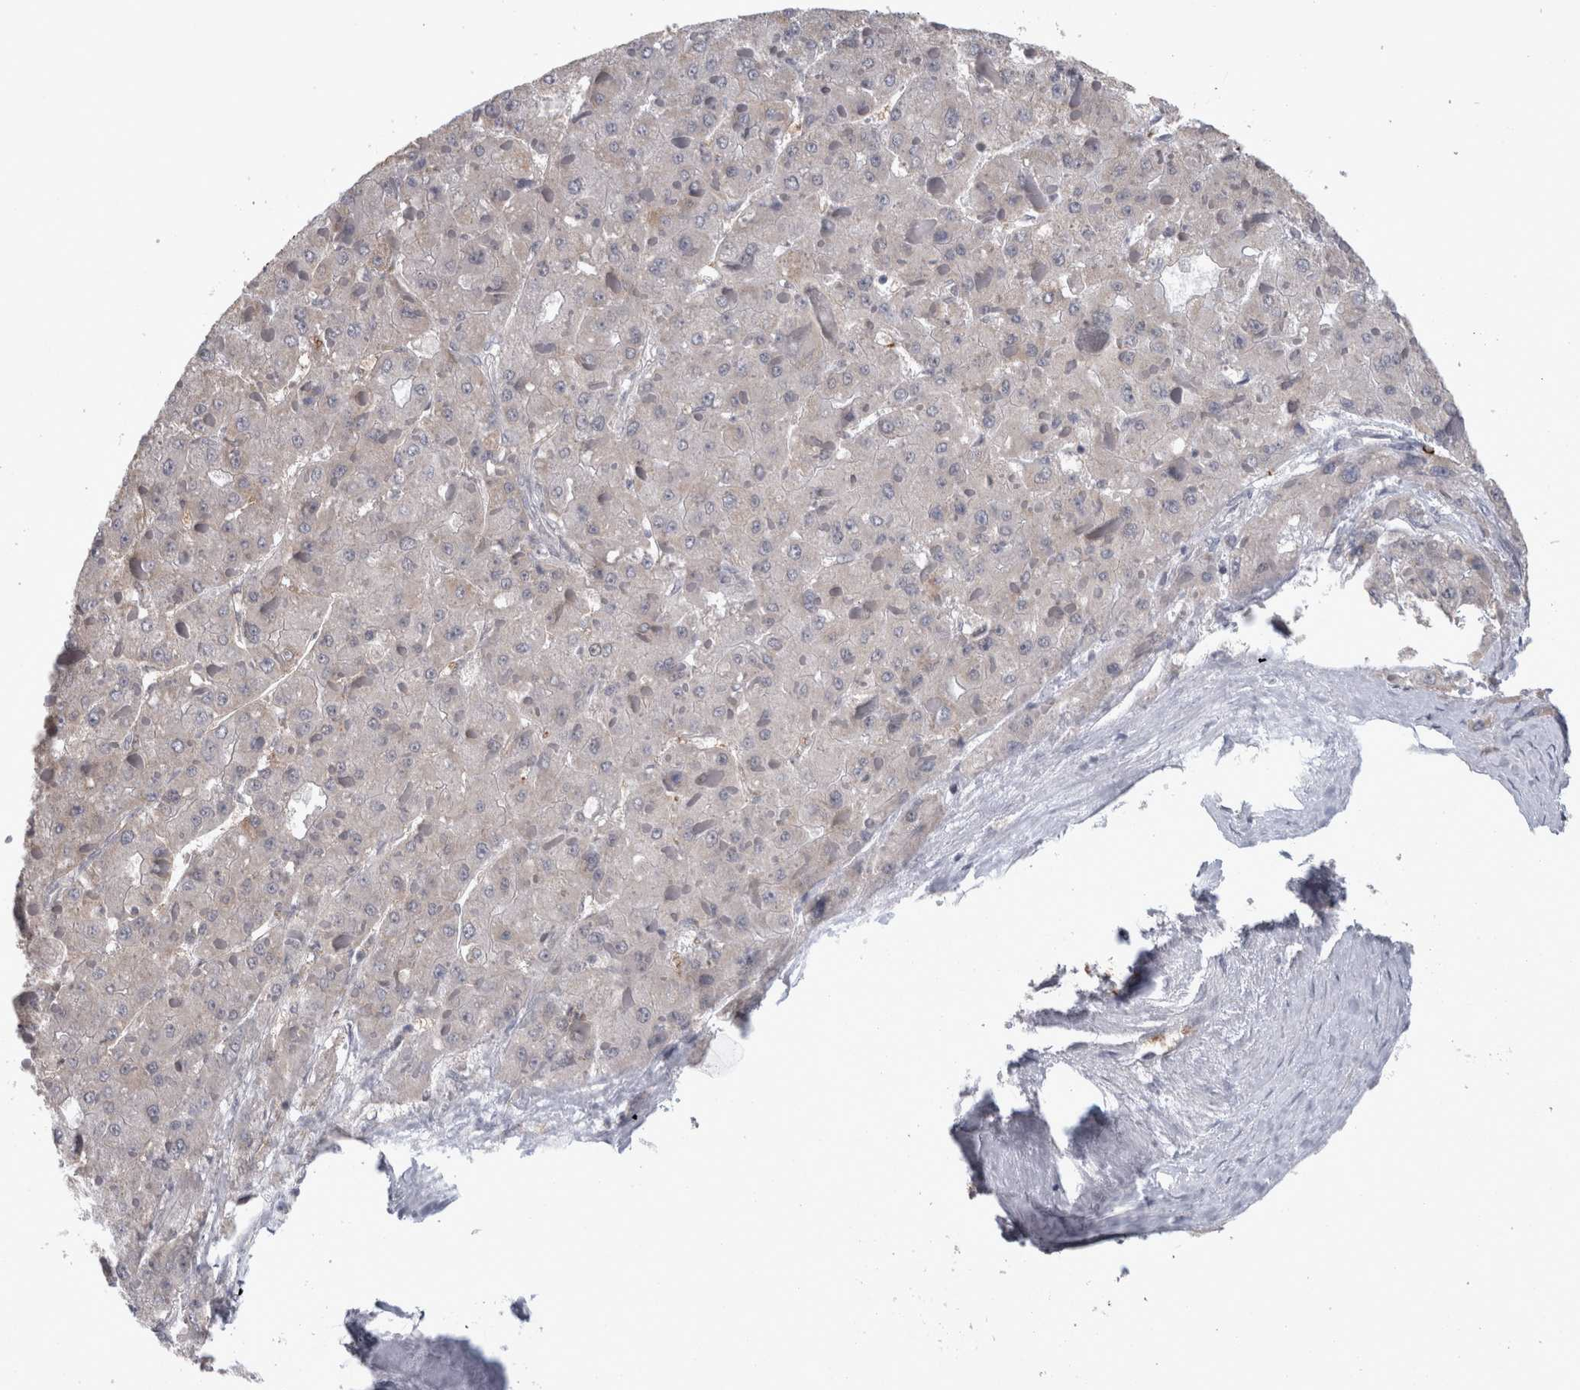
{"staining": {"intensity": "negative", "quantity": "none", "location": "none"}, "tissue": "liver cancer", "cell_type": "Tumor cells", "image_type": "cancer", "snomed": [{"axis": "morphology", "description": "Carcinoma, Hepatocellular, NOS"}, {"axis": "topography", "description": "Liver"}], "caption": "Human liver hepatocellular carcinoma stained for a protein using IHC exhibits no expression in tumor cells.", "gene": "PEBP4", "patient": {"sex": "female", "age": 73}}